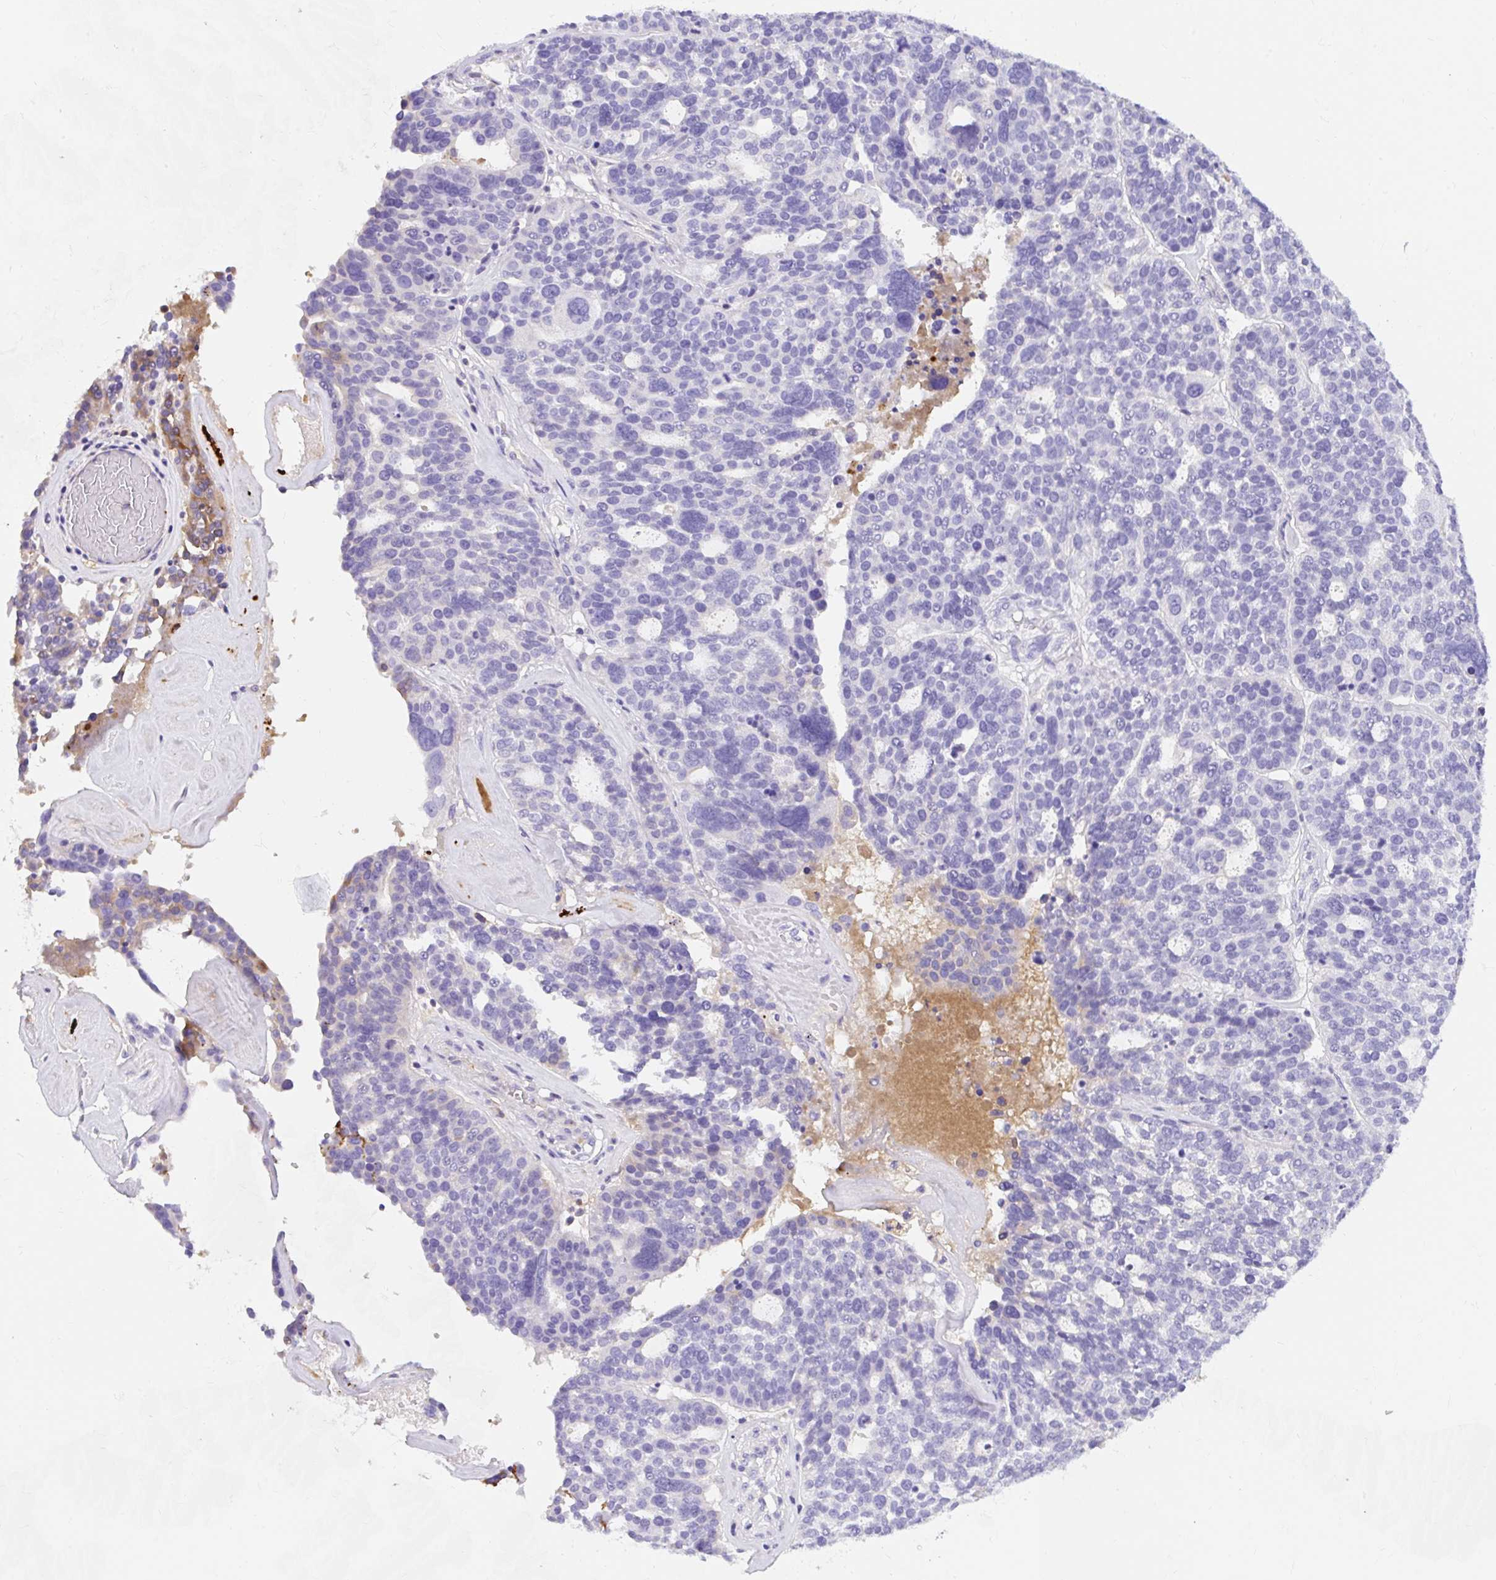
{"staining": {"intensity": "negative", "quantity": "none", "location": "none"}, "tissue": "ovarian cancer", "cell_type": "Tumor cells", "image_type": "cancer", "snomed": [{"axis": "morphology", "description": "Cystadenocarcinoma, serous, NOS"}, {"axis": "topography", "description": "Ovary"}], "caption": "Immunohistochemistry (IHC) micrograph of neoplastic tissue: human serous cystadenocarcinoma (ovarian) stained with DAB displays no significant protein expression in tumor cells.", "gene": "APOC4-APOC2", "patient": {"sex": "female", "age": 59}}